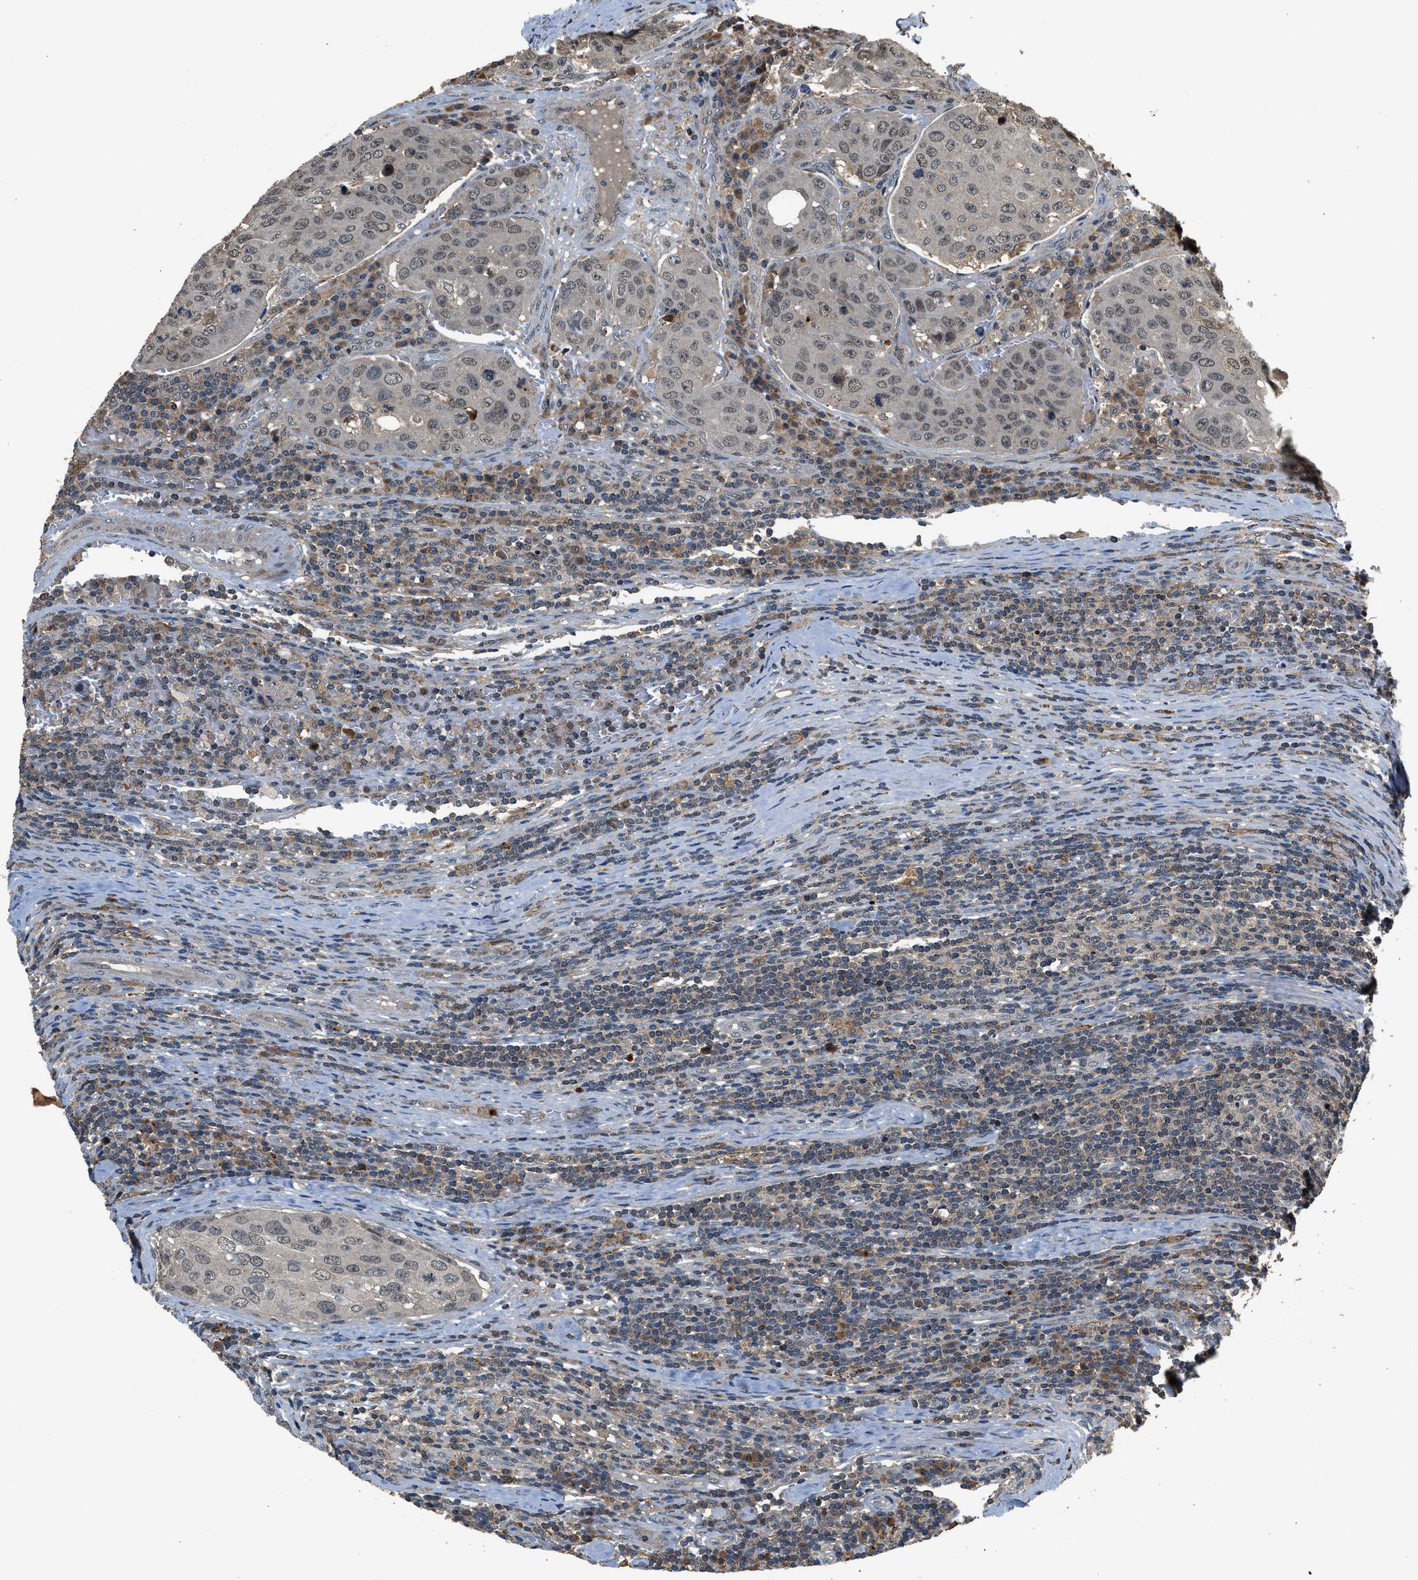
{"staining": {"intensity": "weak", "quantity": "25%-75%", "location": "nuclear"}, "tissue": "urothelial cancer", "cell_type": "Tumor cells", "image_type": "cancer", "snomed": [{"axis": "morphology", "description": "Urothelial carcinoma, High grade"}, {"axis": "topography", "description": "Lymph node"}, {"axis": "topography", "description": "Urinary bladder"}], "caption": "IHC (DAB (3,3'-diaminobenzidine)) staining of human urothelial cancer reveals weak nuclear protein positivity in approximately 25%-75% of tumor cells.", "gene": "SLC15A4", "patient": {"sex": "male", "age": 51}}